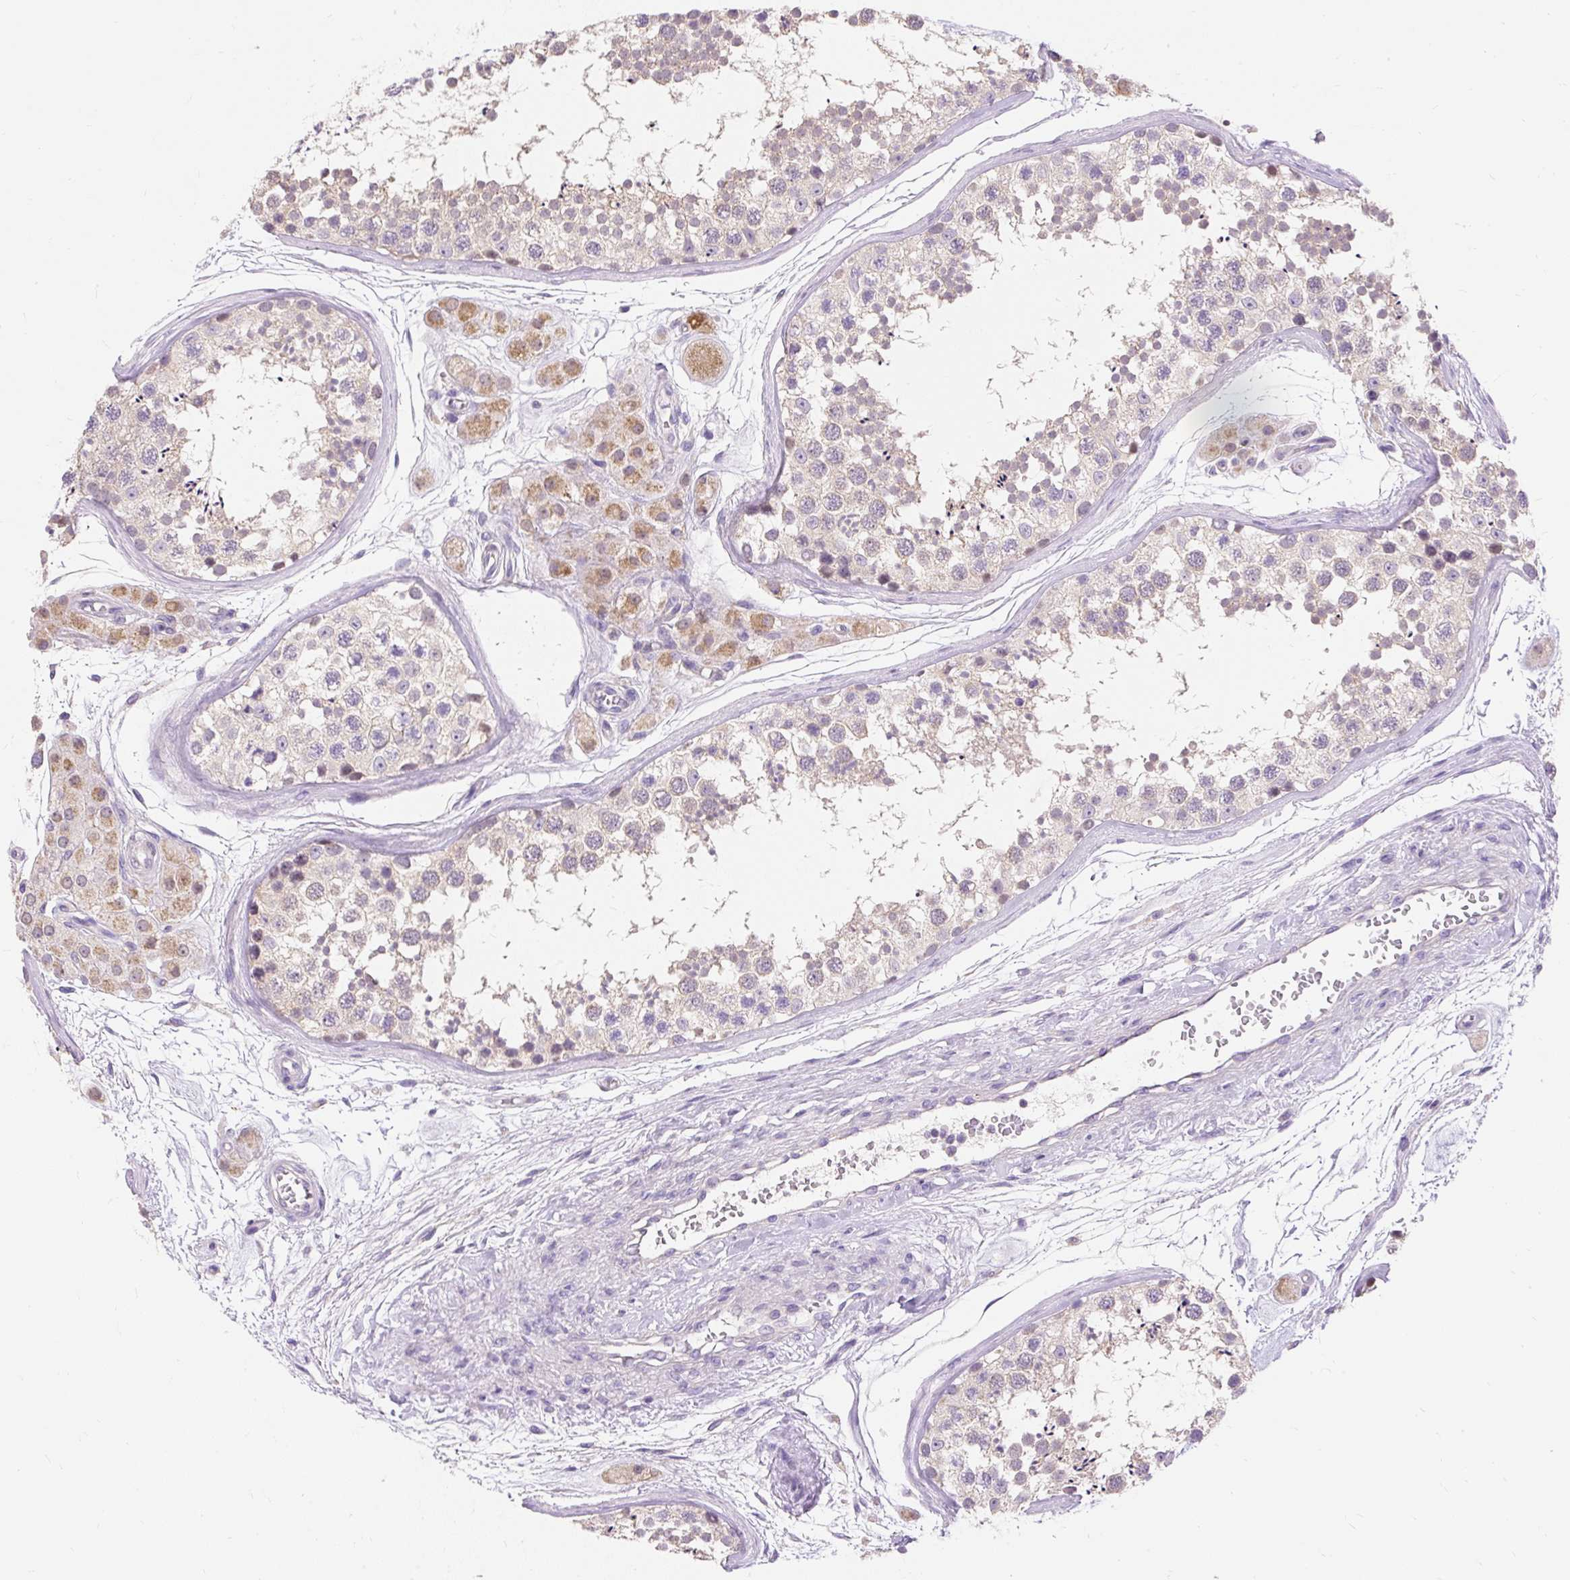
{"staining": {"intensity": "weak", "quantity": "<25%", "location": "cytoplasmic/membranous"}, "tissue": "testis", "cell_type": "Cells in seminiferous ducts", "image_type": "normal", "snomed": [{"axis": "morphology", "description": "Normal tissue, NOS"}, {"axis": "topography", "description": "Testis"}], "caption": "This is a photomicrograph of immunohistochemistry (IHC) staining of benign testis, which shows no expression in cells in seminiferous ducts.", "gene": "PMAIP1", "patient": {"sex": "male", "age": 56}}